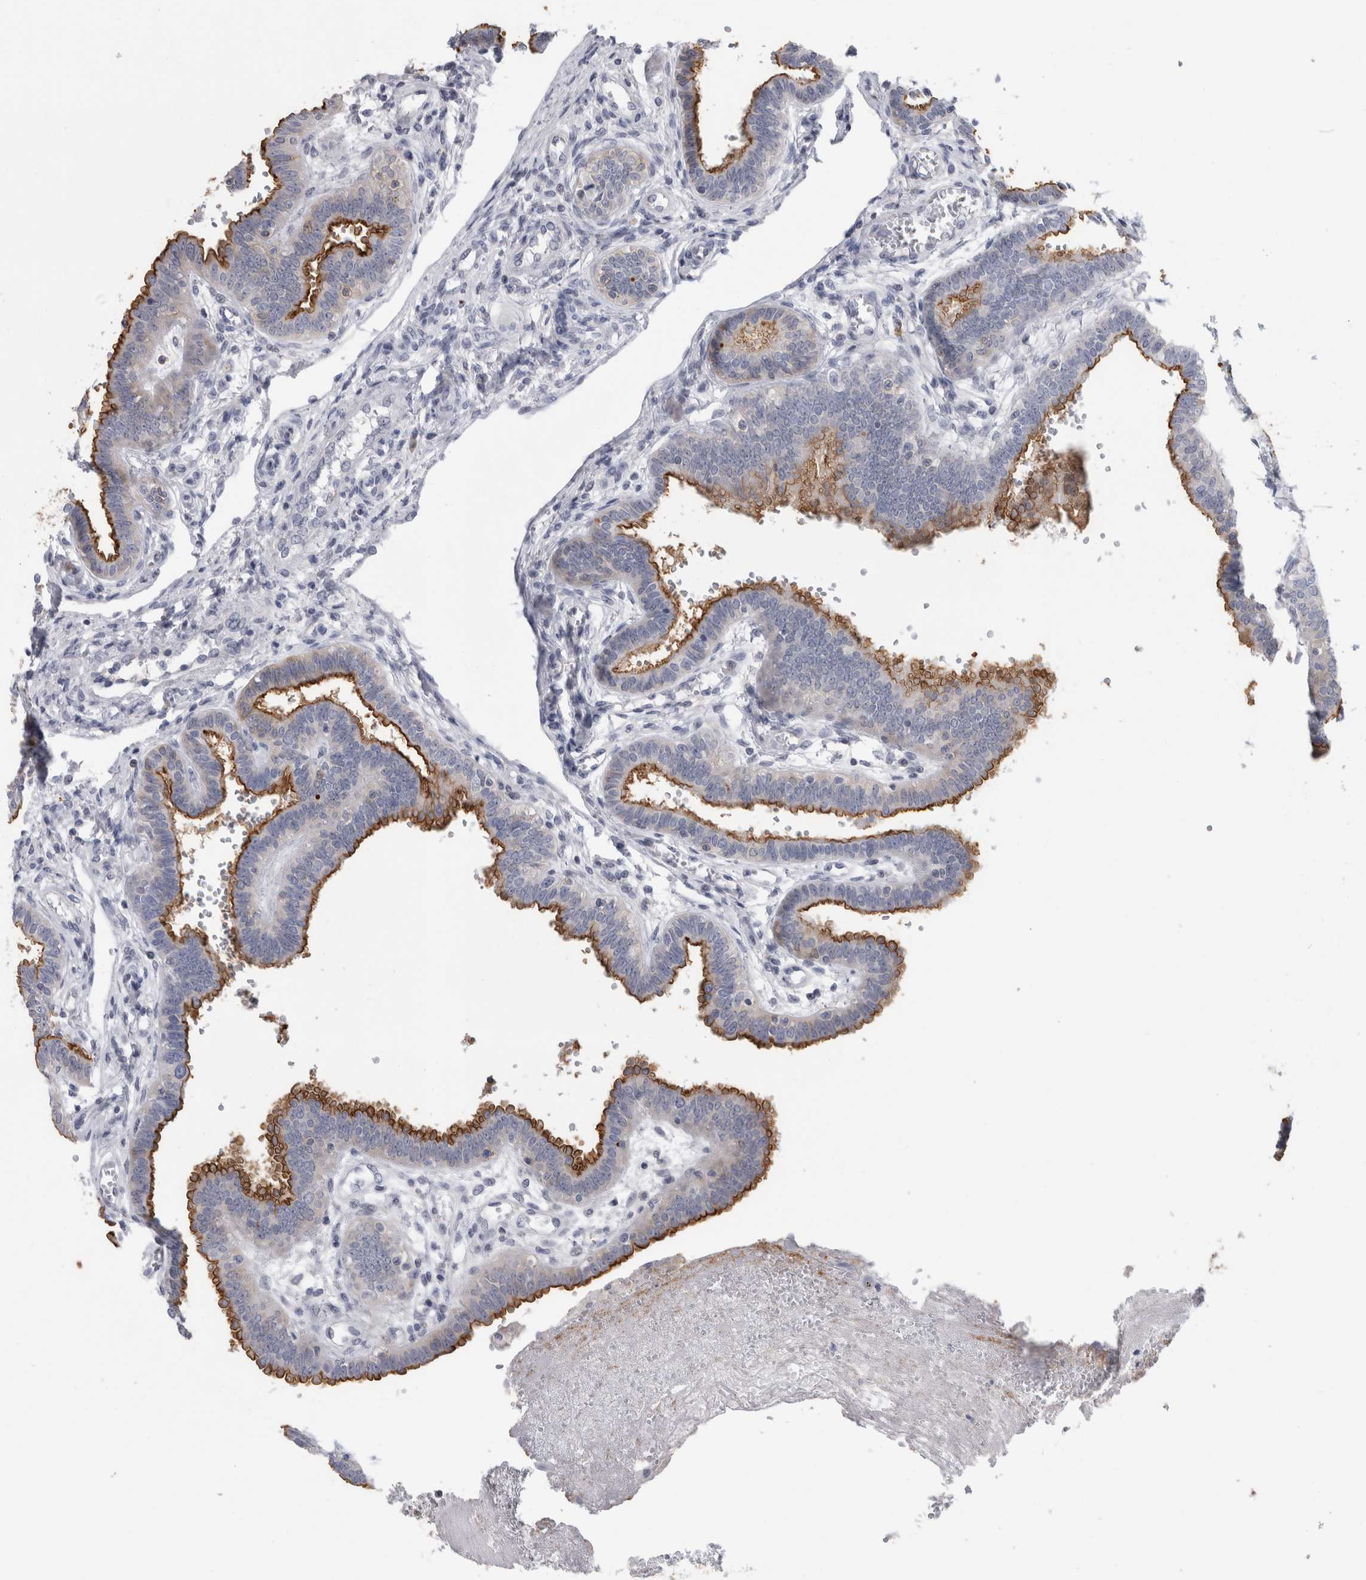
{"staining": {"intensity": "strong", "quantity": ">75%", "location": "cytoplasmic/membranous"}, "tissue": "fallopian tube", "cell_type": "Glandular cells", "image_type": "normal", "snomed": [{"axis": "morphology", "description": "Normal tissue, NOS"}, {"axis": "topography", "description": "Fallopian tube"}], "caption": "Unremarkable fallopian tube demonstrates strong cytoplasmic/membranous positivity in approximately >75% of glandular cells.", "gene": "ANKFY1", "patient": {"sex": "female", "age": 32}}